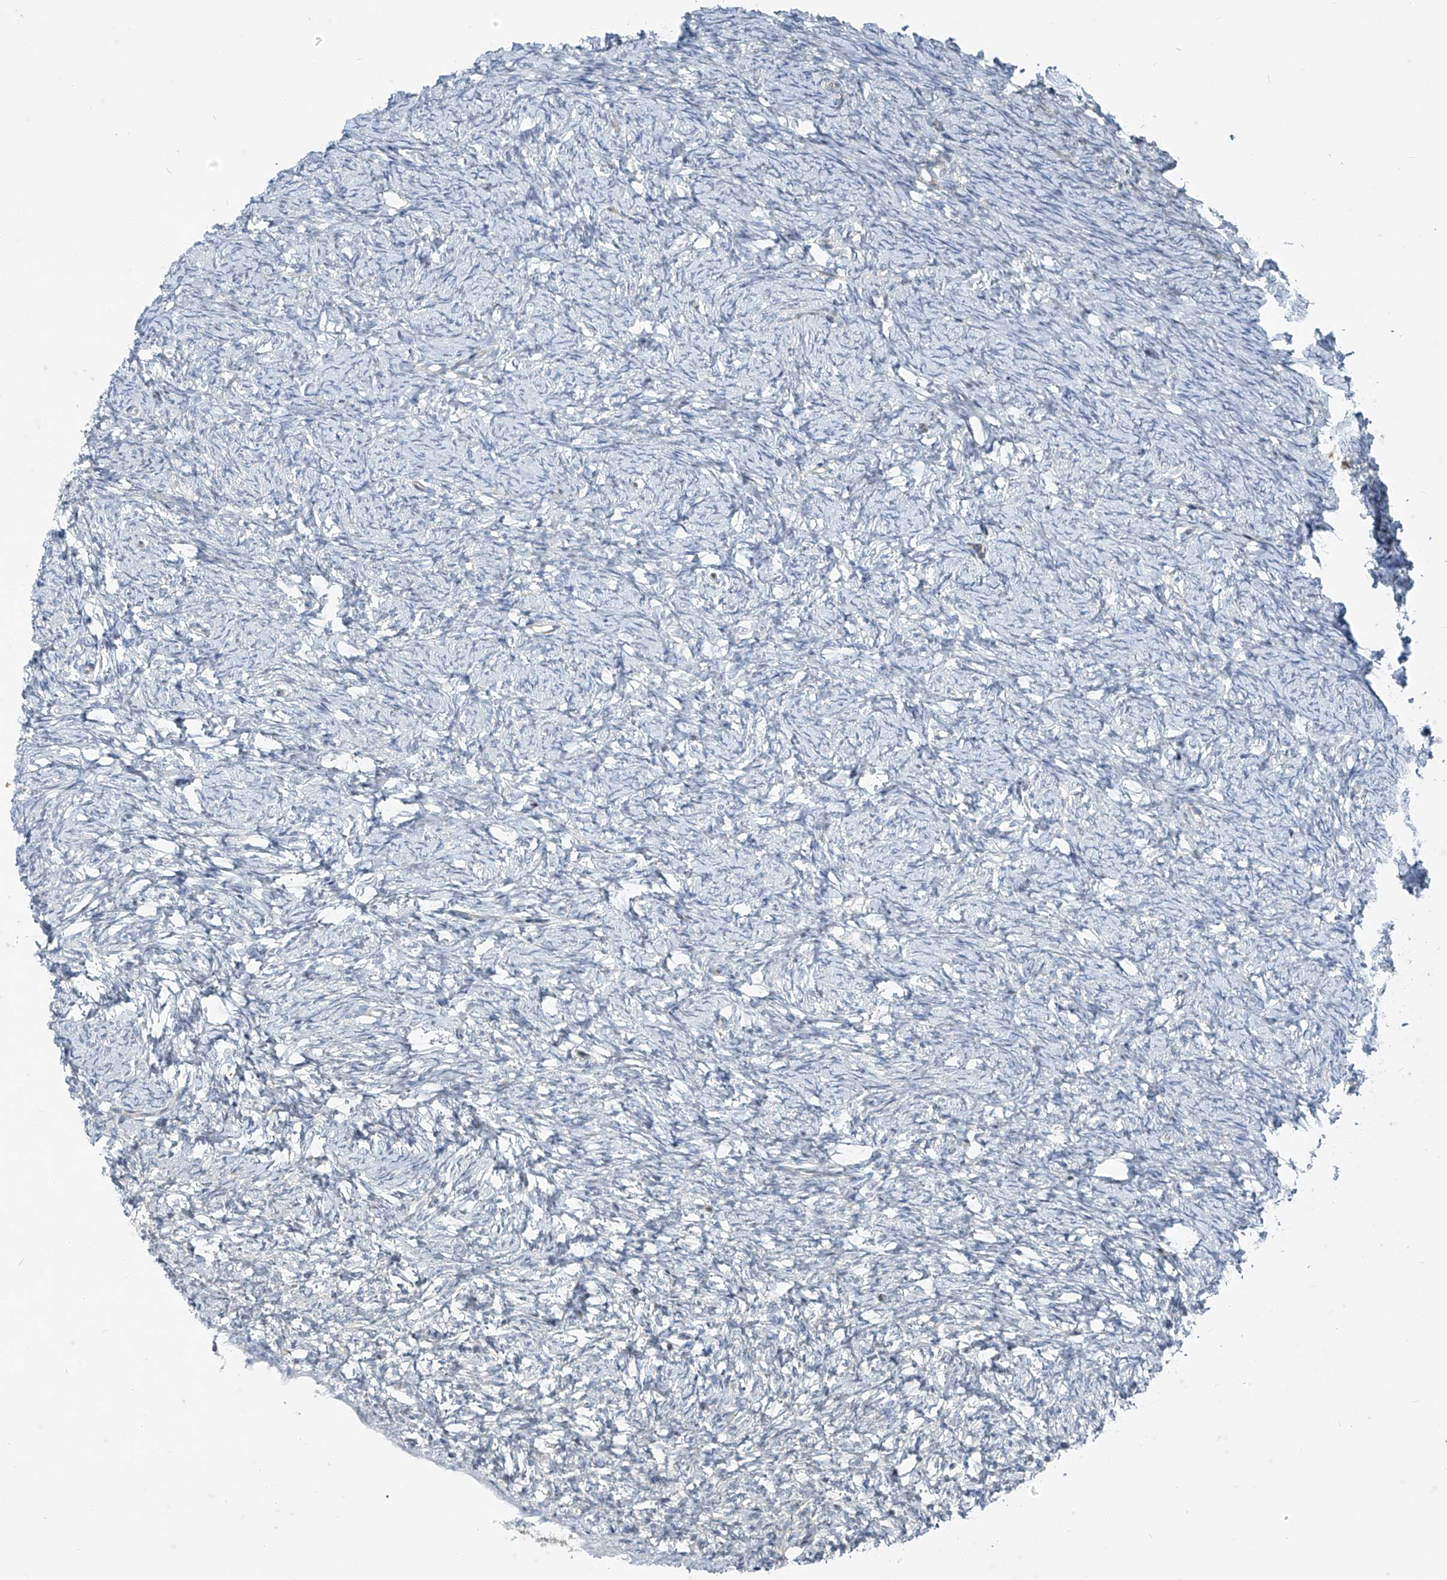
{"staining": {"intensity": "negative", "quantity": "none", "location": "none"}, "tissue": "ovary", "cell_type": "Ovarian stroma cells", "image_type": "normal", "snomed": [{"axis": "morphology", "description": "Normal tissue, NOS"}, {"axis": "morphology", "description": "Cyst, NOS"}, {"axis": "topography", "description": "Ovary"}], "caption": "Photomicrograph shows no protein staining in ovarian stroma cells of unremarkable ovary. Nuclei are stained in blue.", "gene": "PPCS", "patient": {"sex": "female", "age": 33}}